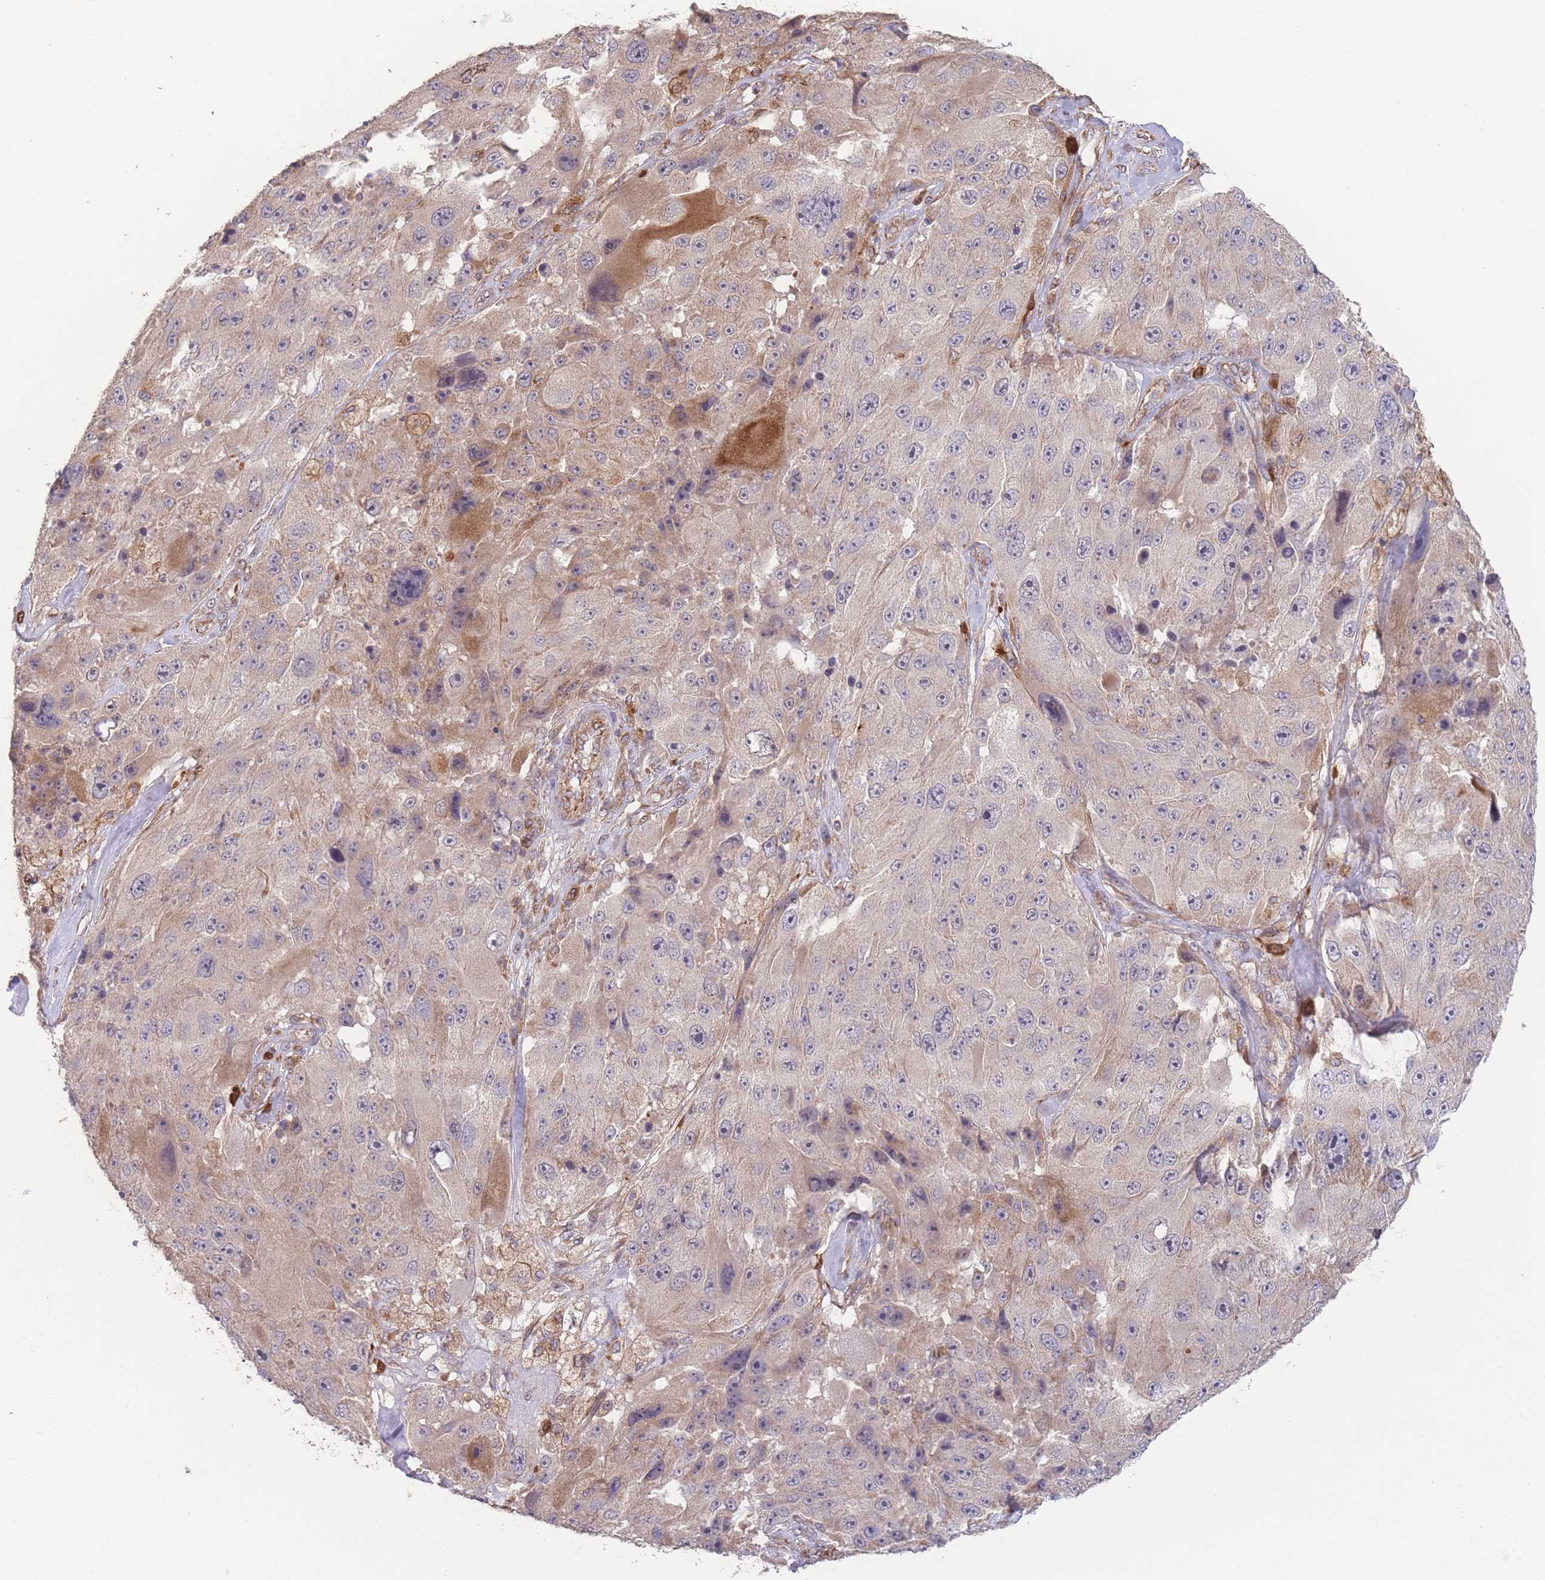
{"staining": {"intensity": "moderate", "quantity": "<25%", "location": "cytoplasmic/membranous"}, "tissue": "melanoma", "cell_type": "Tumor cells", "image_type": "cancer", "snomed": [{"axis": "morphology", "description": "Malignant melanoma, Metastatic site"}, {"axis": "topography", "description": "Lymph node"}], "caption": "Malignant melanoma (metastatic site) tissue demonstrates moderate cytoplasmic/membranous staining in approximately <25% of tumor cells (brown staining indicates protein expression, while blue staining denotes nuclei).", "gene": "PXMP4", "patient": {"sex": "male", "age": 62}}